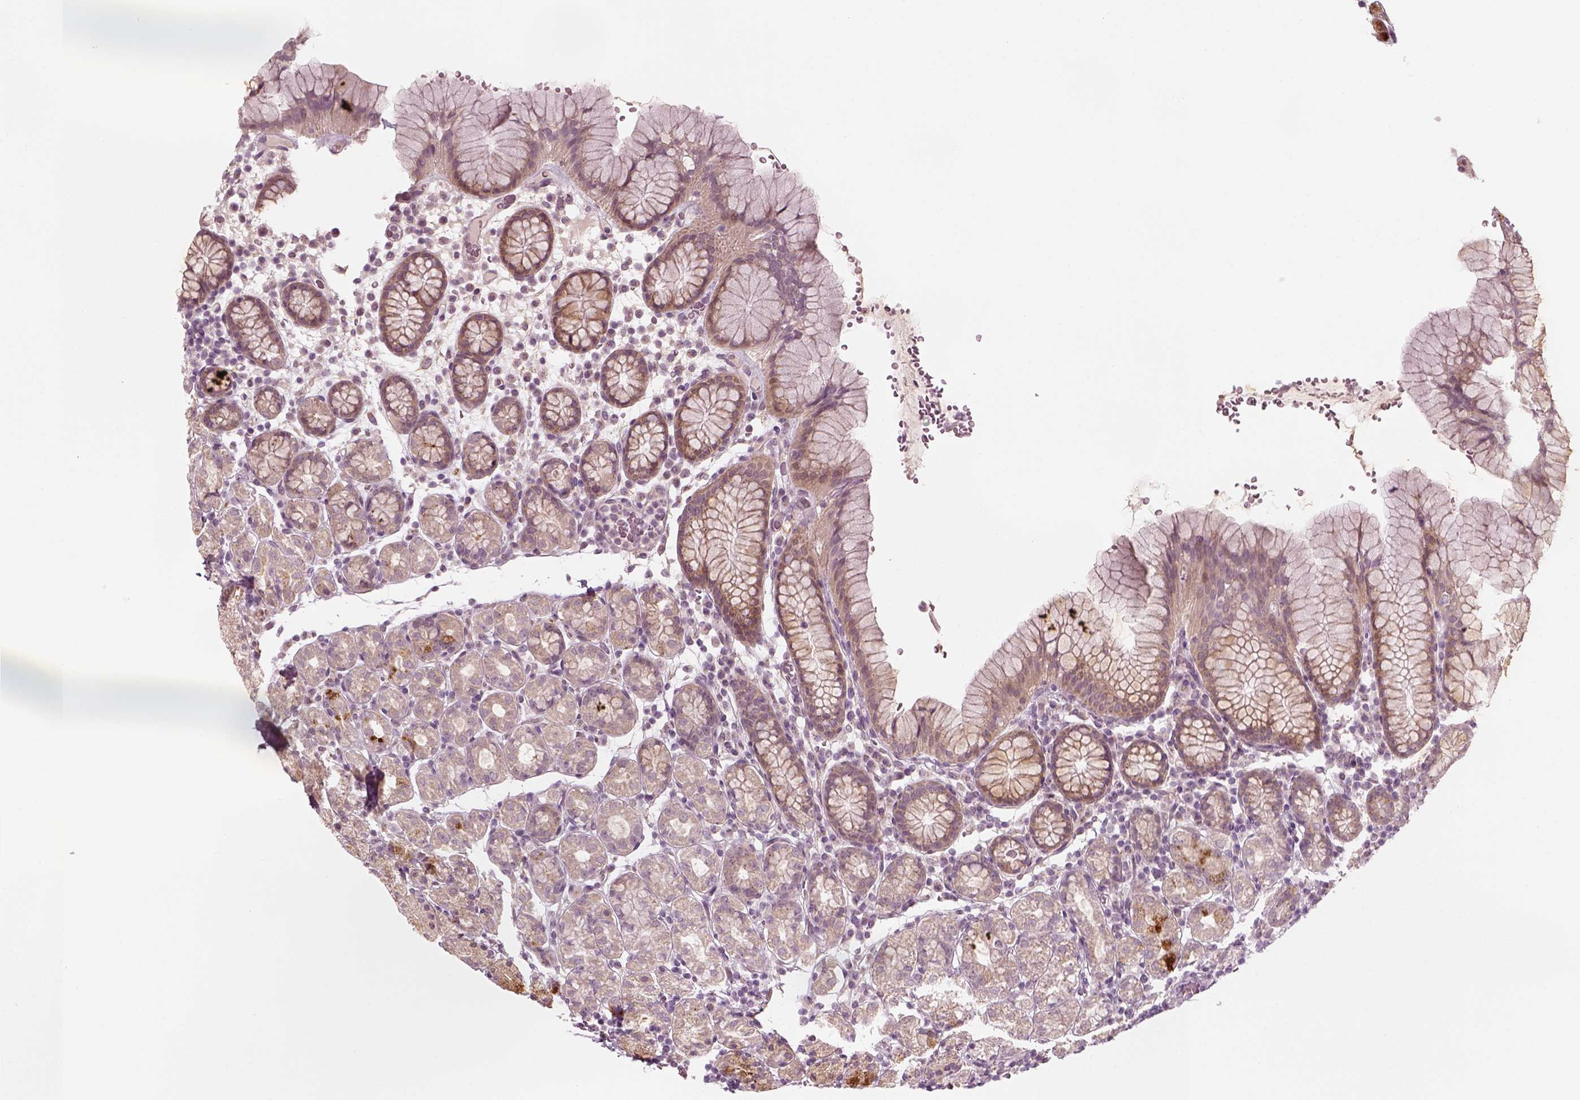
{"staining": {"intensity": "weak", "quantity": "<25%", "location": "cytoplasmic/membranous"}, "tissue": "stomach", "cell_type": "Glandular cells", "image_type": "normal", "snomed": [{"axis": "morphology", "description": "Normal tissue, NOS"}, {"axis": "topography", "description": "Stomach, upper"}, {"axis": "topography", "description": "Stomach"}], "caption": "This image is of benign stomach stained with immunohistochemistry (IHC) to label a protein in brown with the nuclei are counter-stained blue. There is no expression in glandular cells. (Immunohistochemistry (ihc), brightfield microscopy, high magnification).", "gene": "MLIP", "patient": {"sex": "male", "age": 62}}